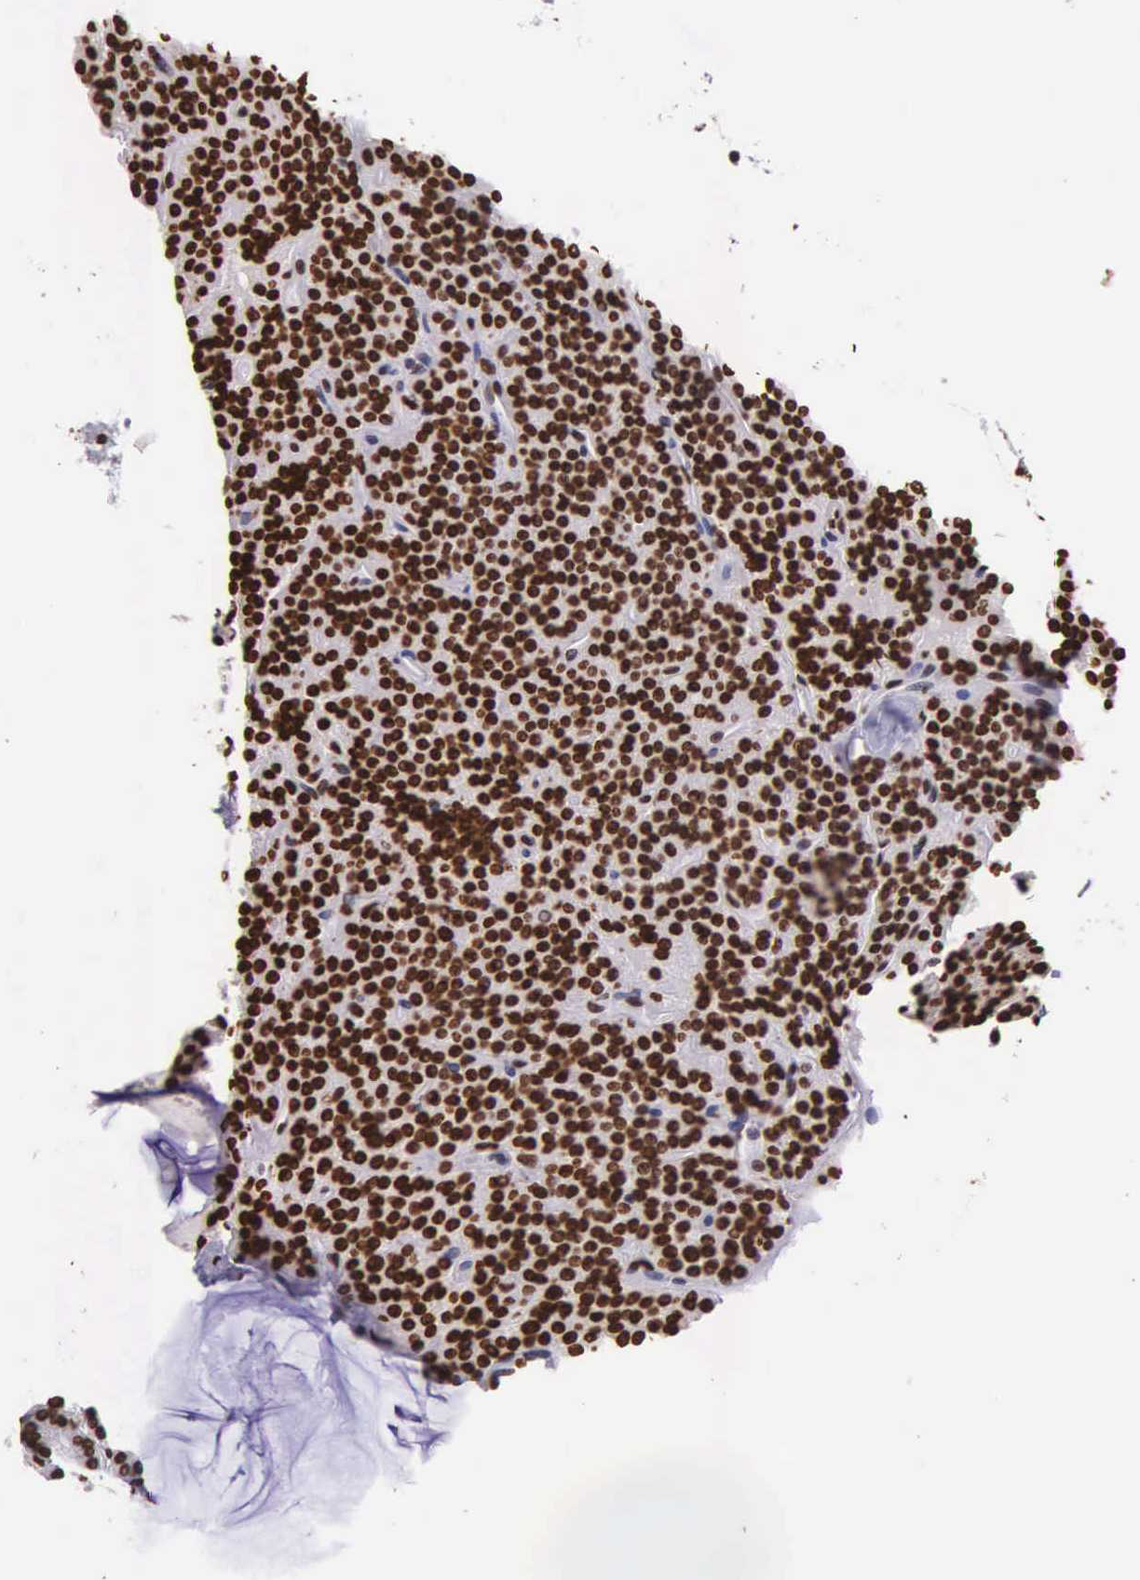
{"staining": {"intensity": "strong", "quantity": ">75%", "location": "nuclear"}, "tissue": "parathyroid gland", "cell_type": "Glandular cells", "image_type": "normal", "snomed": [{"axis": "morphology", "description": "Normal tissue, NOS"}, {"axis": "topography", "description": "Parathyroid gland"}], "caption": "Approximately >75% of glandular cells in normal human parathyroid gland demonstrate strong nuclear protein staining as visualized by brown immunohistochemical staining.", "gene": "H1", "patient": {"sex": "female", "age": 29}}